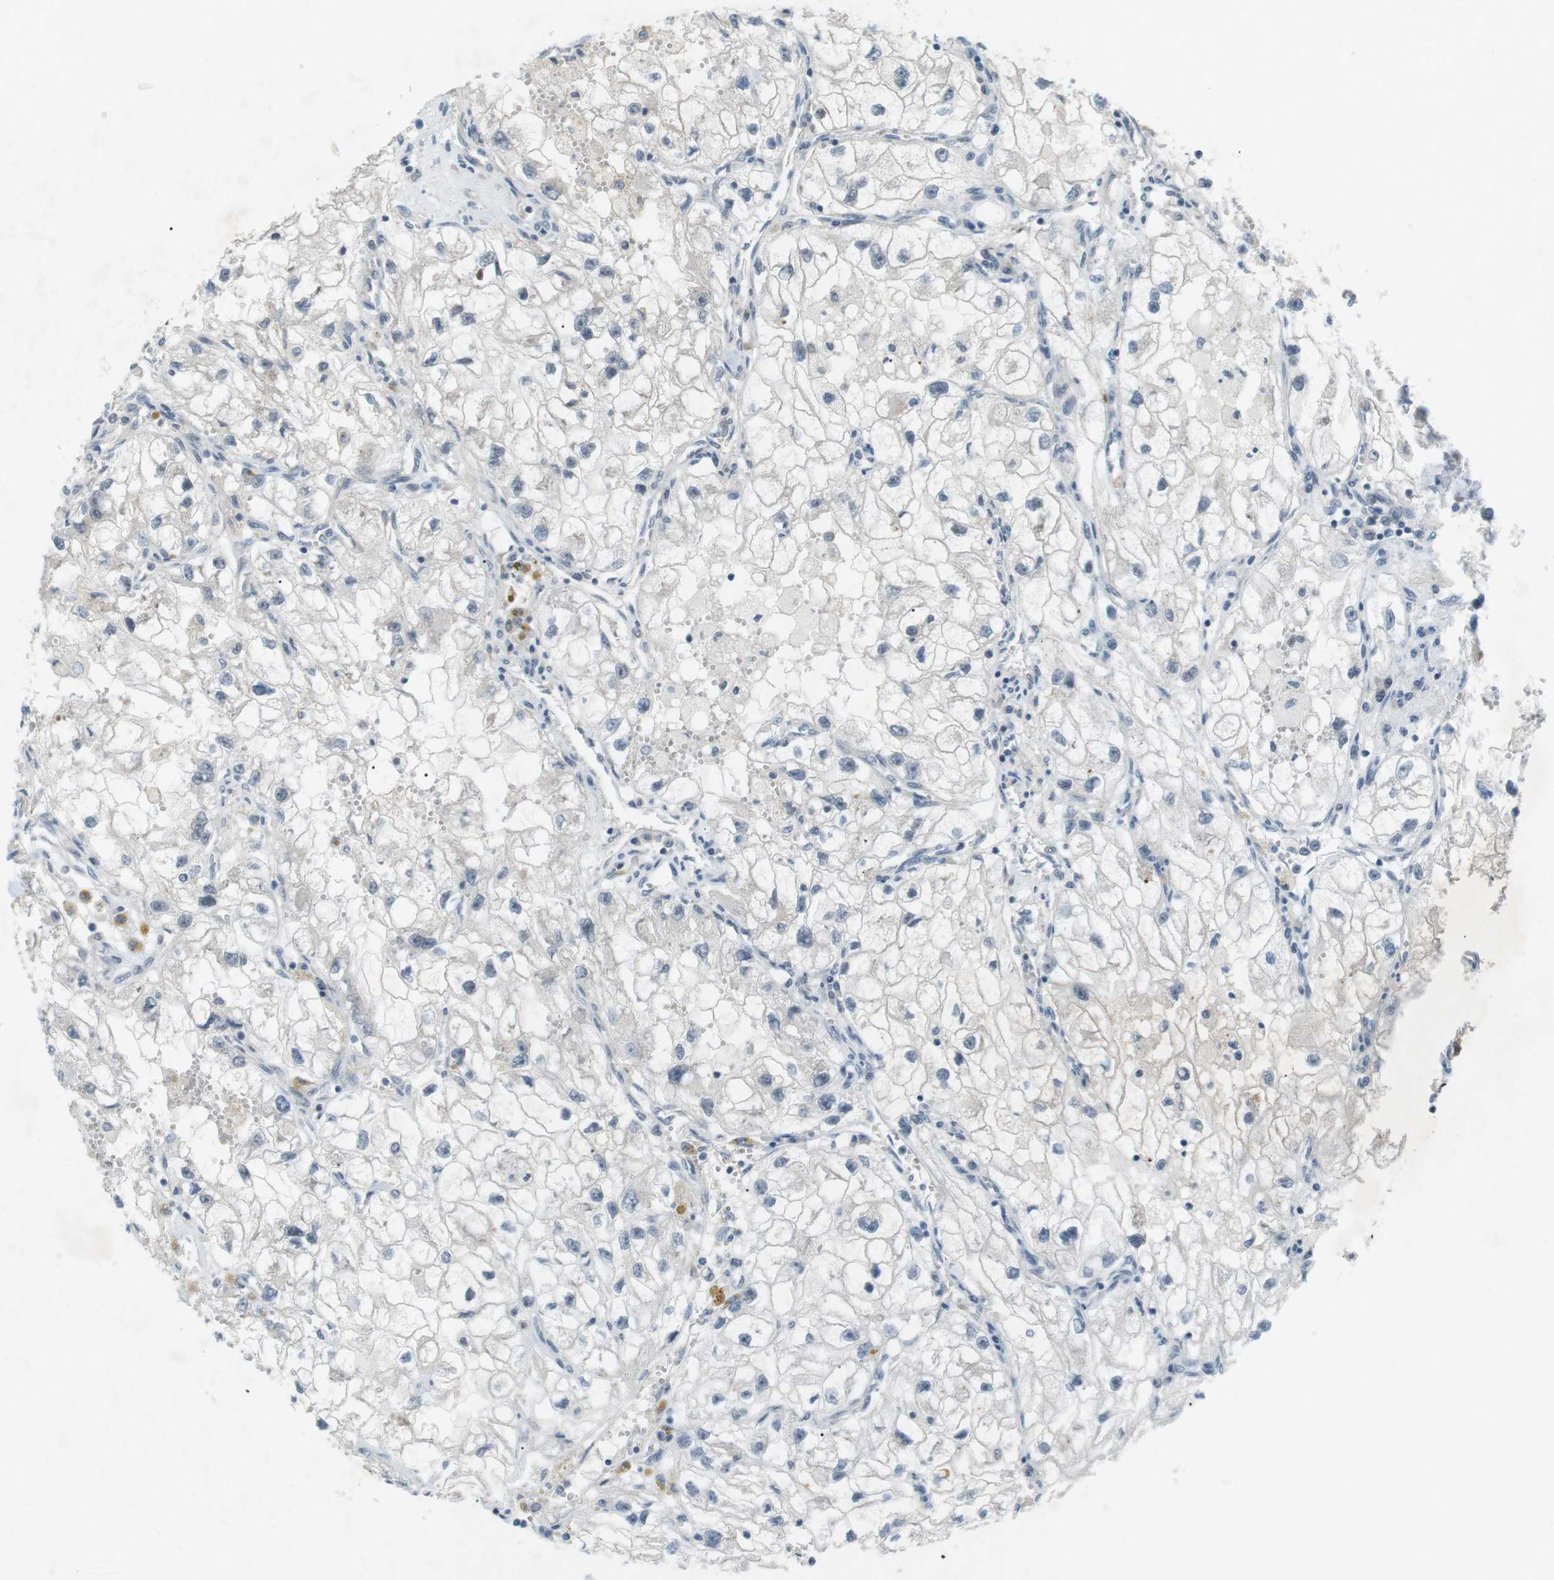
{"staining": {"intensity": "negative", "quantity": "none", "location": "none"}, "tissue": "renal cancer", "cell_type": "Tumor cells", "image_type": "cancer", "snomed": [{"axis": "morphology", "description": "Adenocarcinoma, NOS"}, {"axis": "topography", "description": "Kidney"}], "caption": "The immunohistochemistry (IHC) image has no significant staining in tumor cells of renal cancer (adenocarcinoma) tissue.", "gene": "RTN3", "patient": {"sex": "female", "age": 70}}